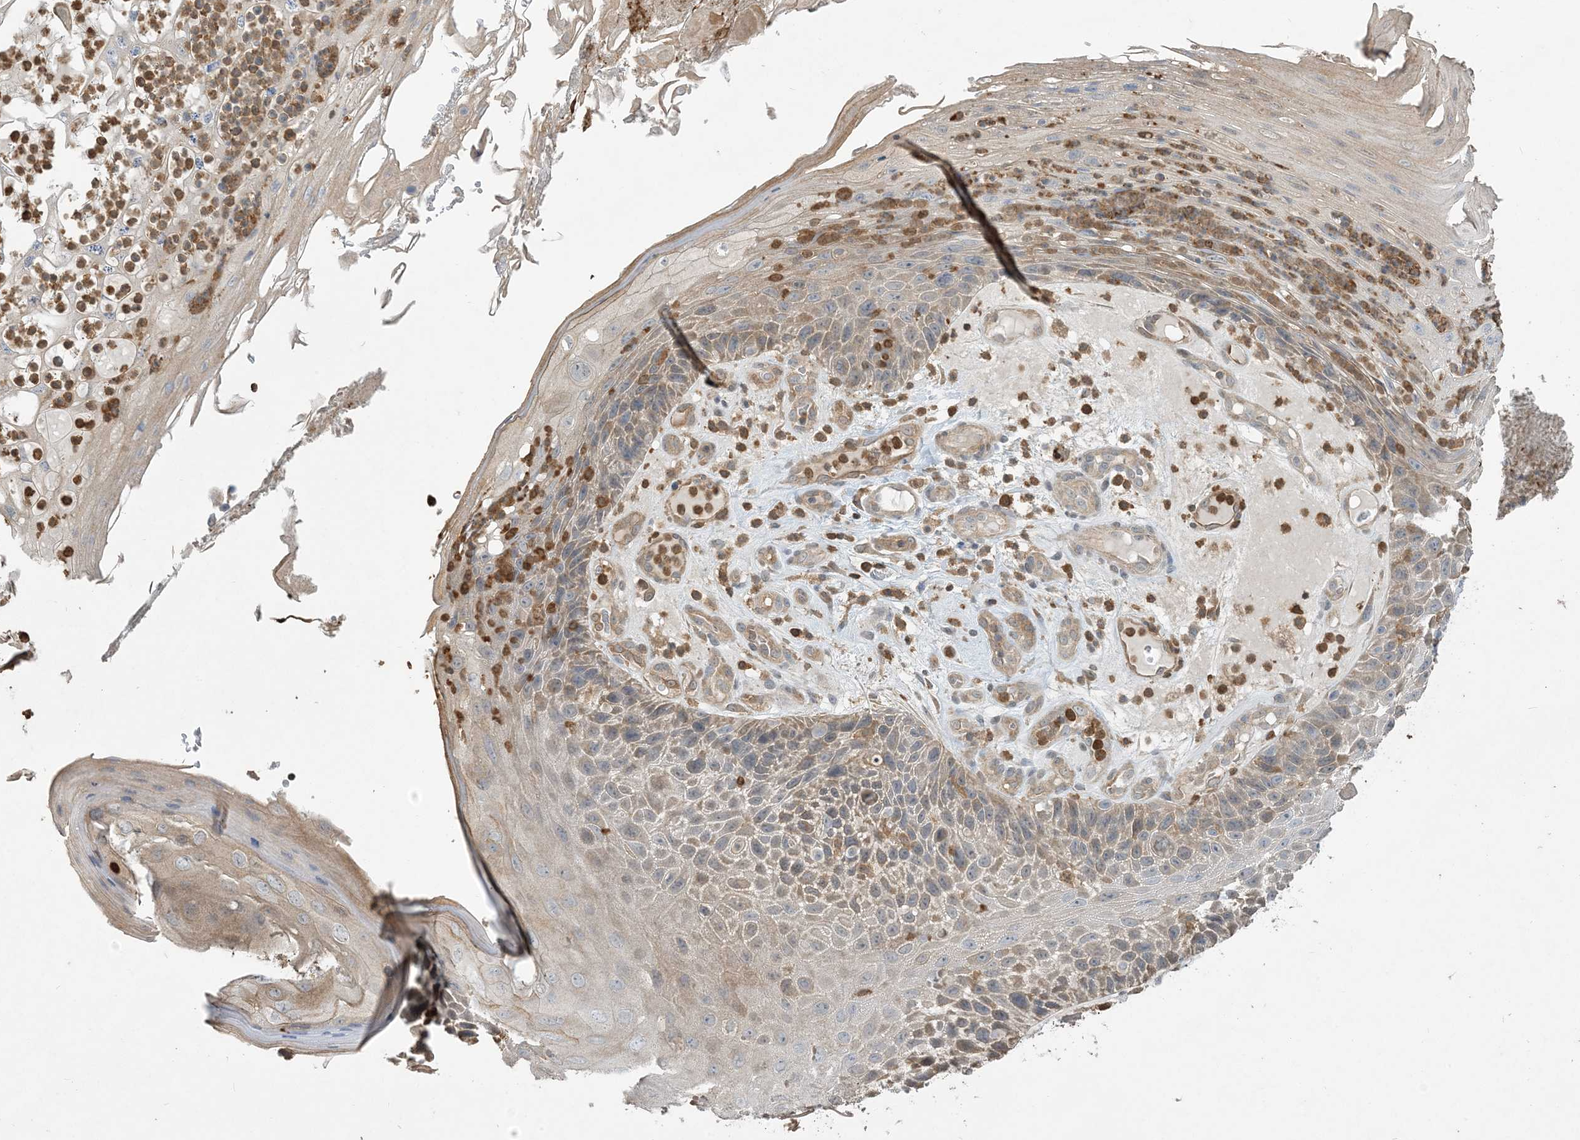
{"staining": {"intensity": "weak", "quantity": ">75%", "location": "cytoplasmic/membranous"}, "tissue": "skin cancer", "cell_type": "Tumor cells", "image_type": "cancer", "snomed": [{"axis": "morphology", "description": "Squamous cell carcinoma, NOS"}, {"axis": "topography", "description": "Skin"}], "caption": "Immunohistochemical staining of squamous cell carcinoma (skin) demonstrates weak cytoplasmic/membranous protein staining in approximately >75% of tumor cells.", "gene": "TMSB4X", "patient": {"sex": "female", "age": 88}}